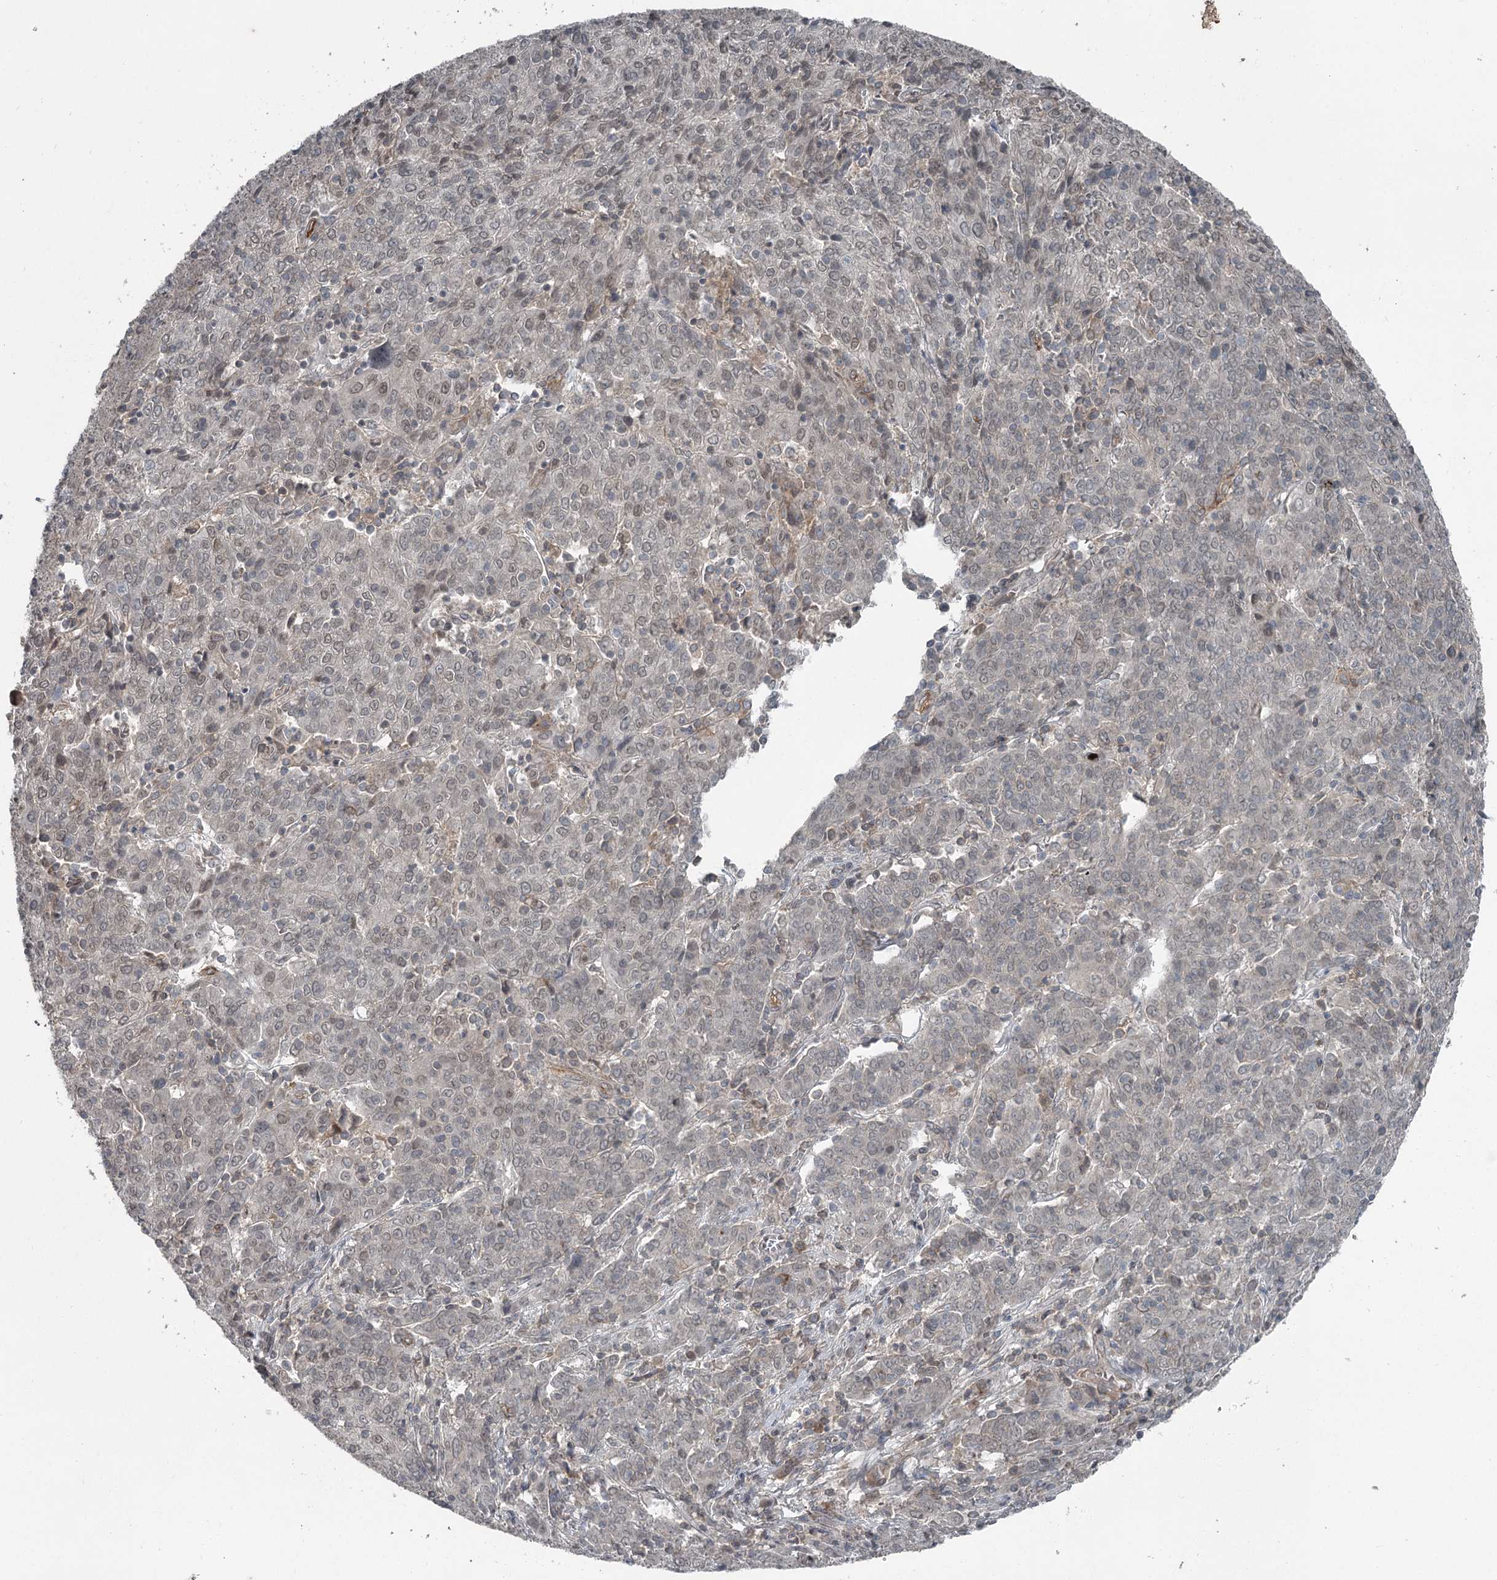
{"staining": {"intensity": "negative", "quantity": "none", "location": "none"}, "tissue": "cervical cancer", "cell_type": "Tumor cells", "image_type": "cancer", "snomed": [{"axis": "morphology", "description": "Squamous cell carcinoma, NOS"}, {"axis": "topography", "description": "Cervix"}], "caption": "Immunohistochemical staining of cervical cancer (squamous cell carcinoma) reveals no significant staining in tumor cells.", "gene": "SLC39A8", "patient": {"sex": "female", "age": 67}}